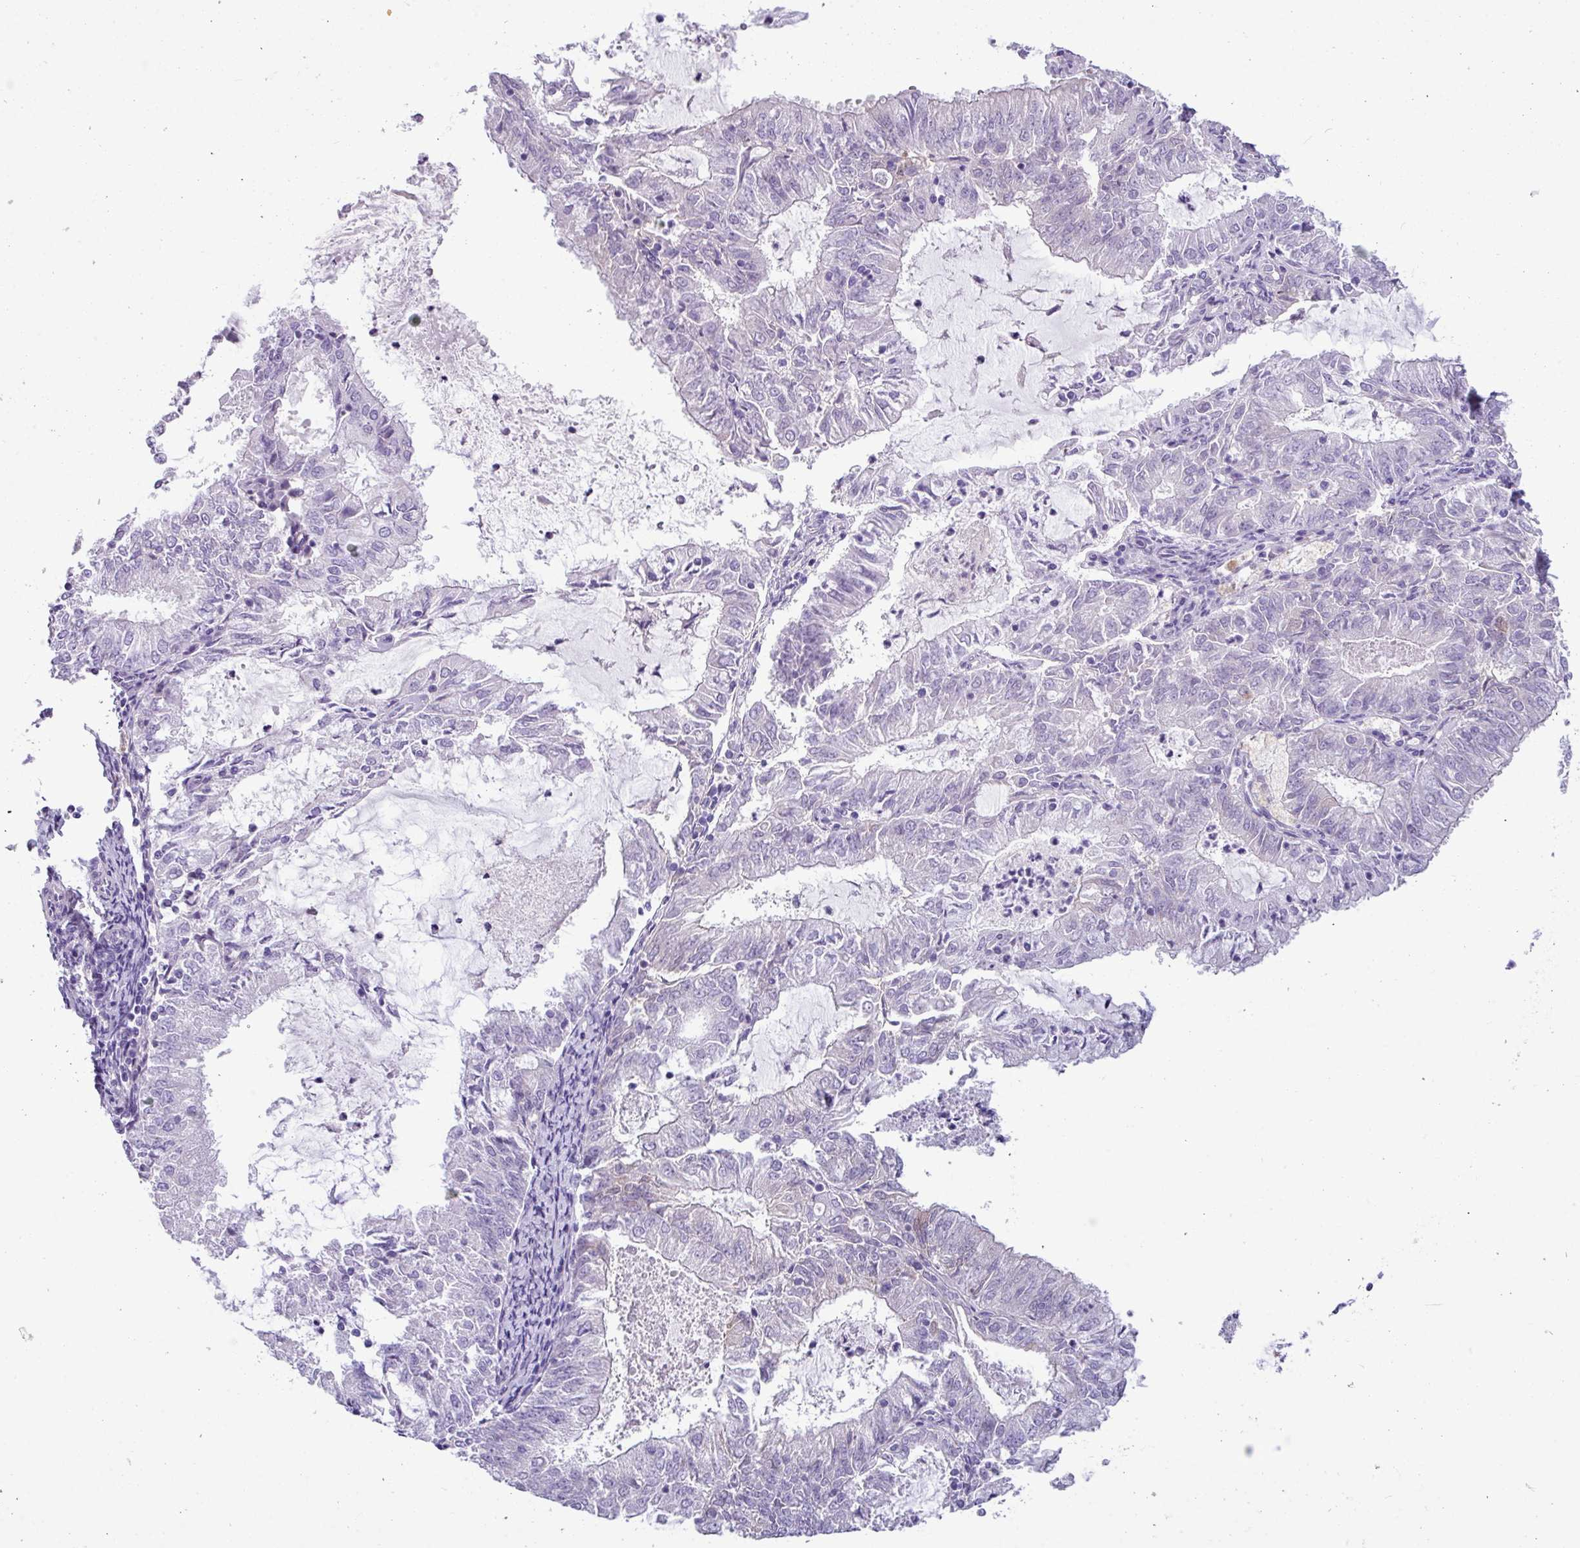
{"staining": {"intensity": "negative", "quantity": "none", "location": "none"}, "tissue": "endometrial cancer", "cell_type": "Tumor cells", "image_type": "cancer", "snomed": [{"axis": "morphology", "description": "Adenocarcinoma, NOS"}, {"axis": "topography", "description": "Endometrium"}], "caption": "This image is of adenocarcinoma (endometrial) stained with IHC to label a protein in brown with the nuclei are counter-stained blue. There is no staining in tumor cells.", "gene": "KIRREL3", "patient": {"sex": "female", "age": 57}}